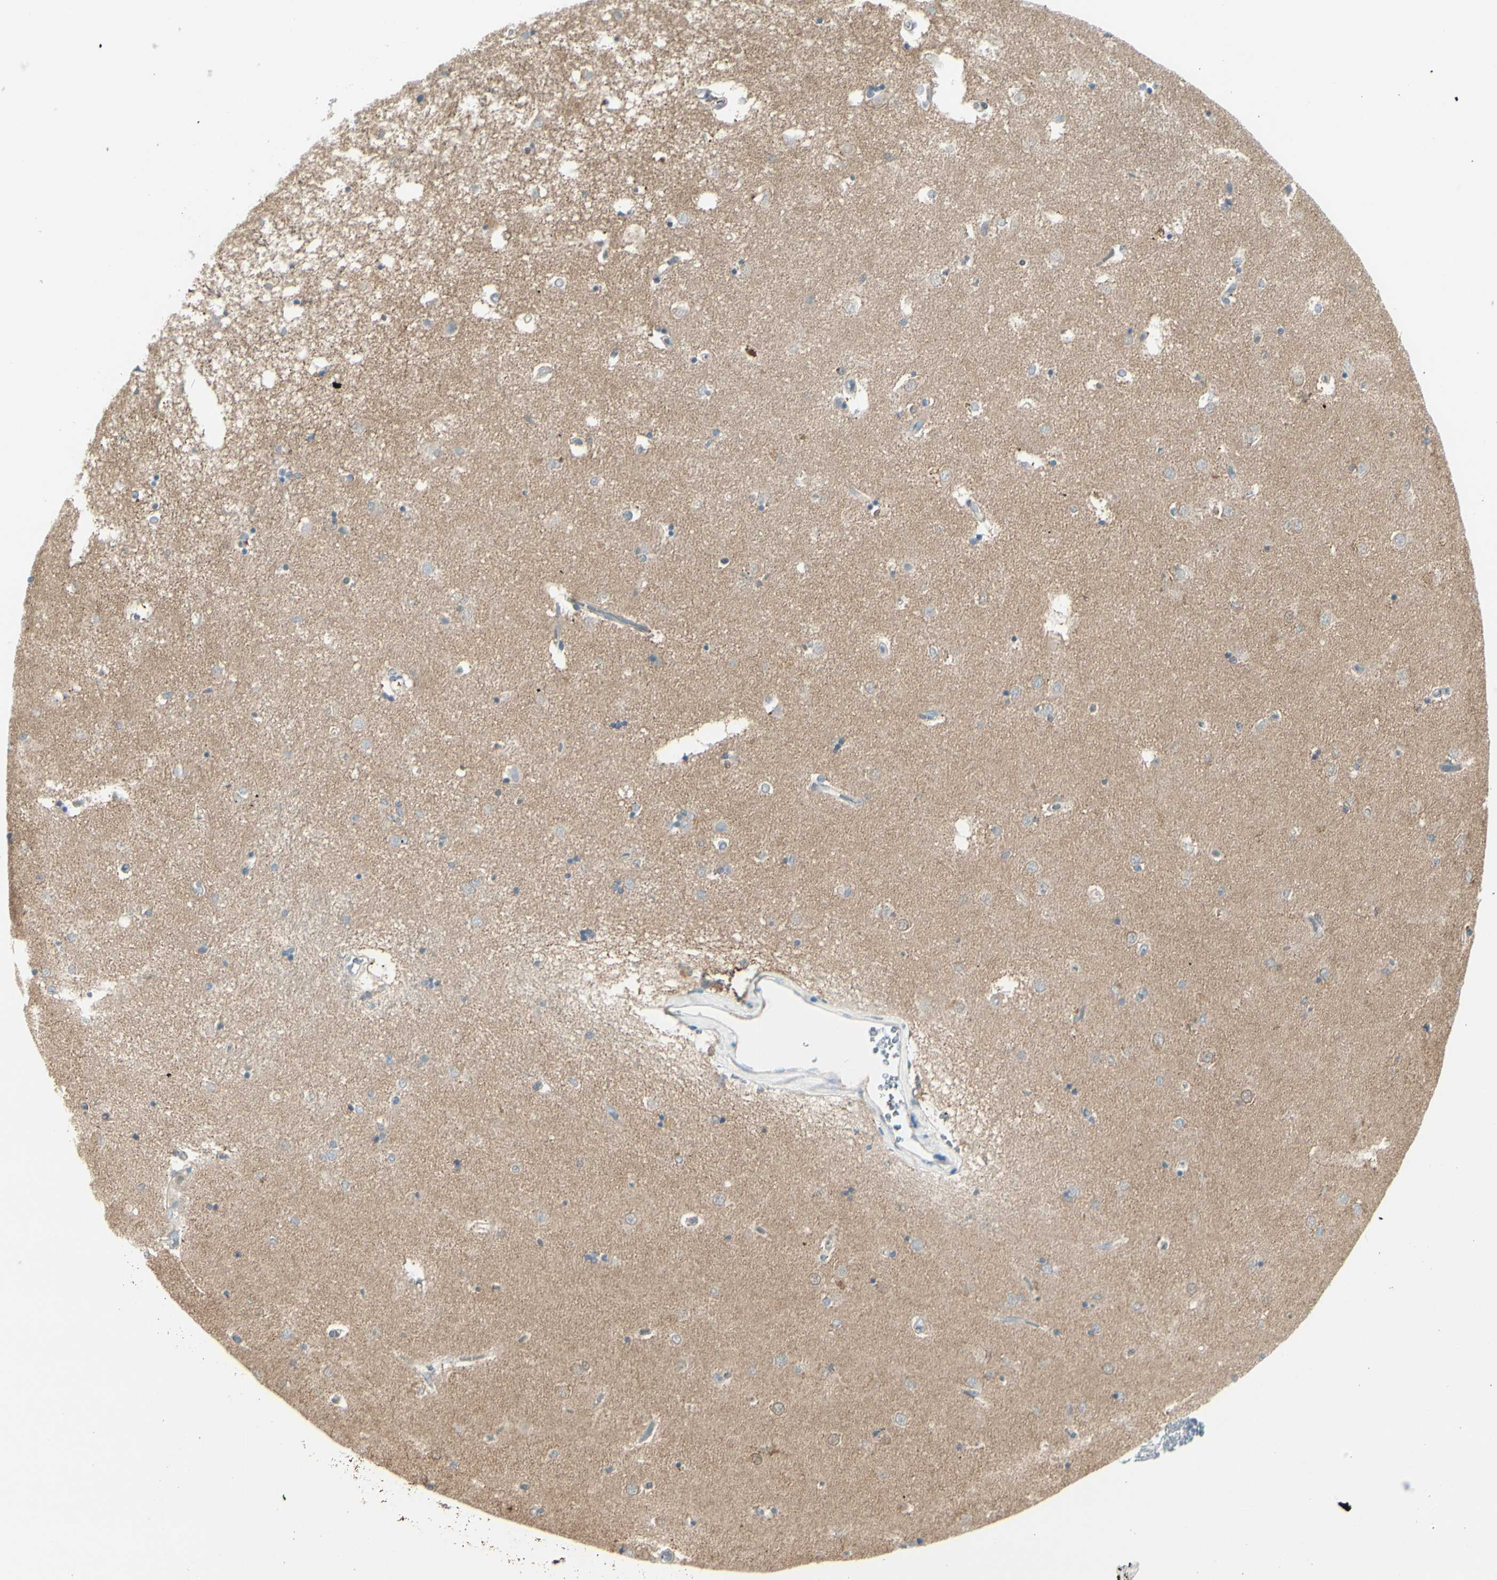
{"staining": {"intensity": "negative", "quantity": "none", "location": "none"}, "tissue": "caudate", "cell_type": "Glial cells", "image_type": "normal", "snomed": [{"axis": "morphology", "description": "Normal tissue, NOS"}, {"axis": "topography", "description": "Lateral ventricle wall"}], "caption": "Glial cells show no significant expression in normal caudate.", "gene": "CACNA2D1", "patient": {"sex": "female", "age": 54}}